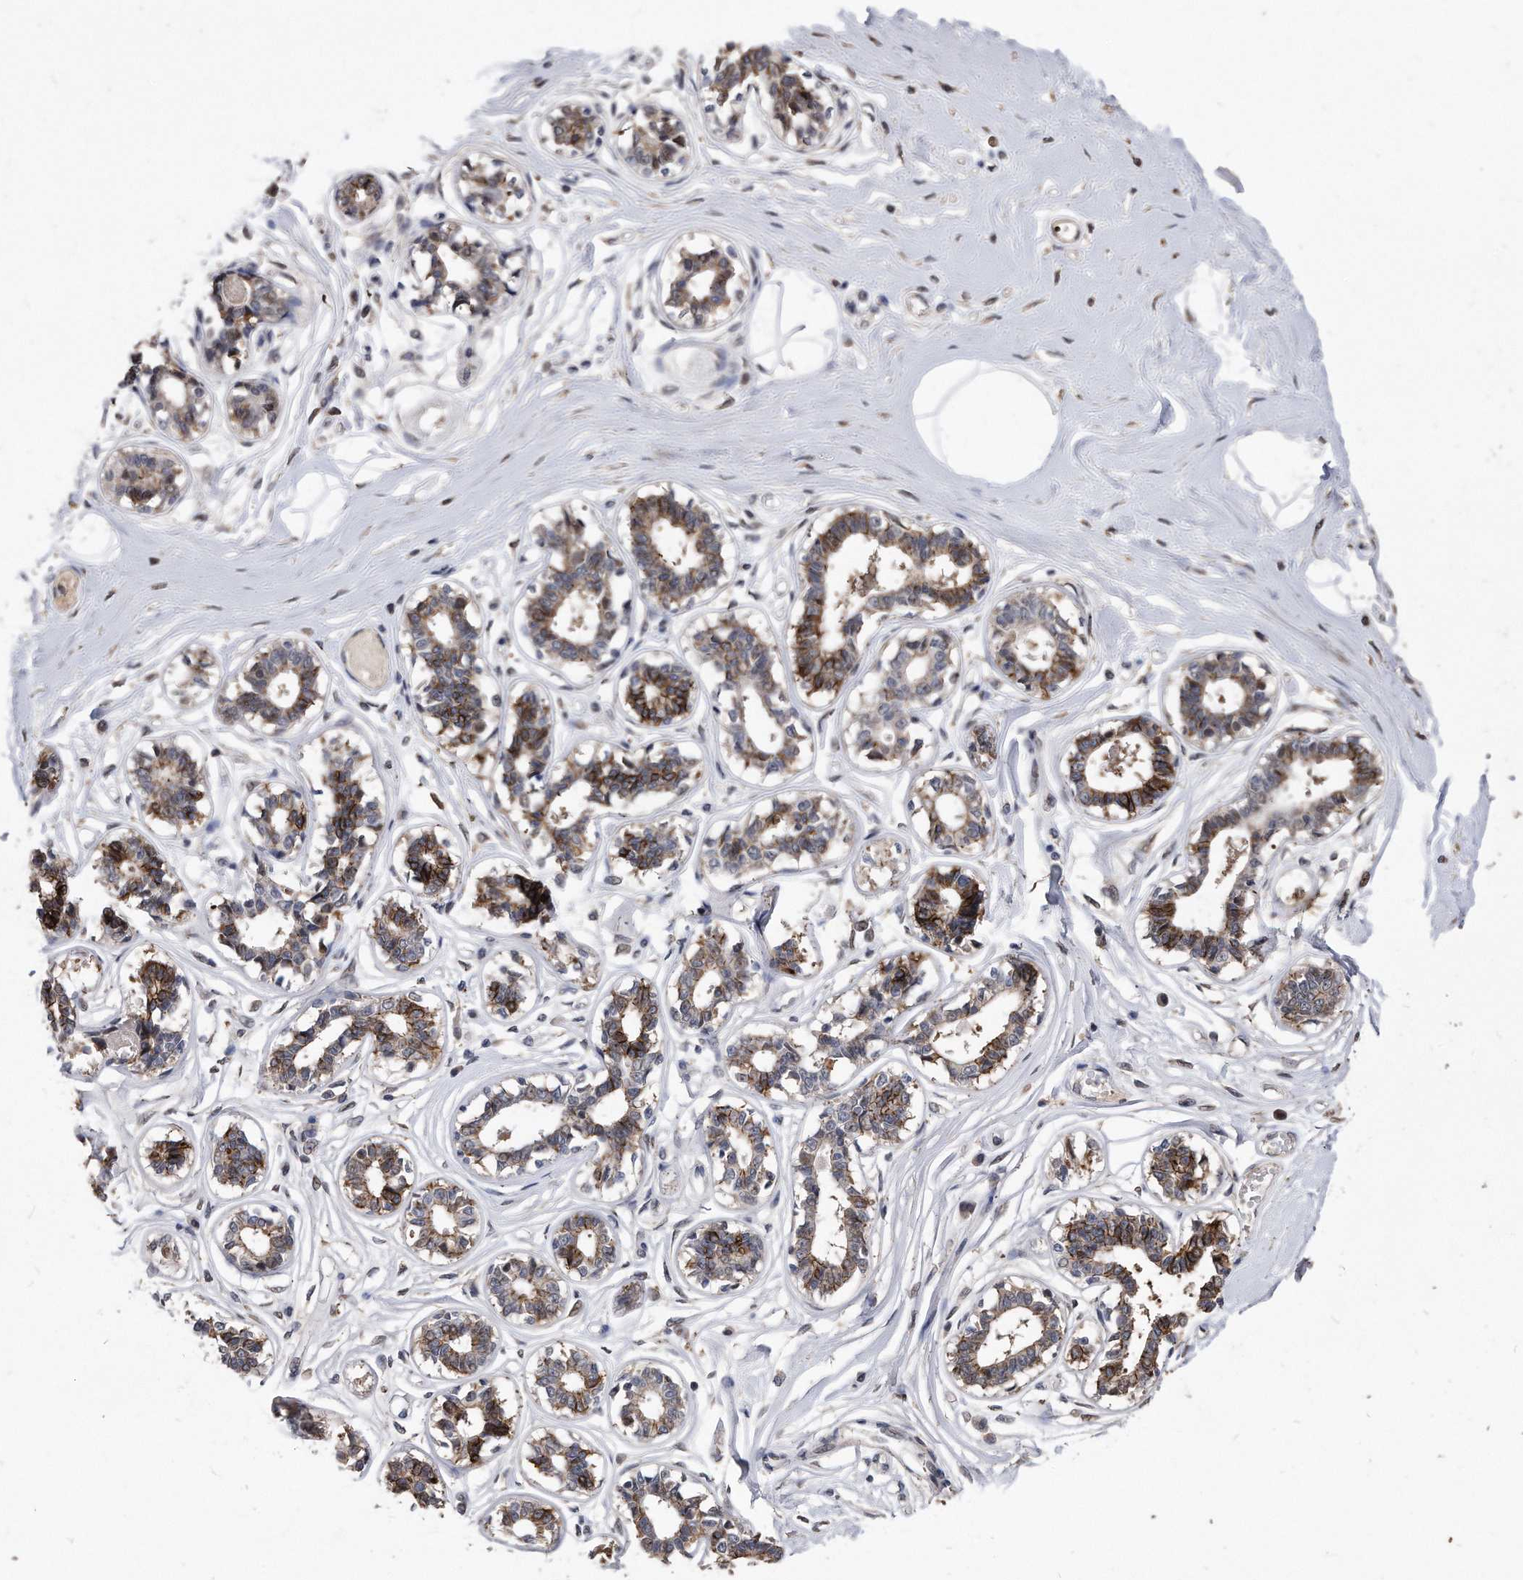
{"staining": {"intensity": "negative", "quantity": "none", "location": "none"}, "tissue": "breast", "cell_type": "Adipocytes", "image_type": "normal", "snomed": [{"axis": "morphology", "description": "Normal tissue, NOS"}, {"axis": "topography", "description": "Breast"}], "caption": "IHC of unremarkable human breast shows no positivity in adipocytes.", "gene": "IL20RA", "patient": {"sex": "female", "age": 45}}